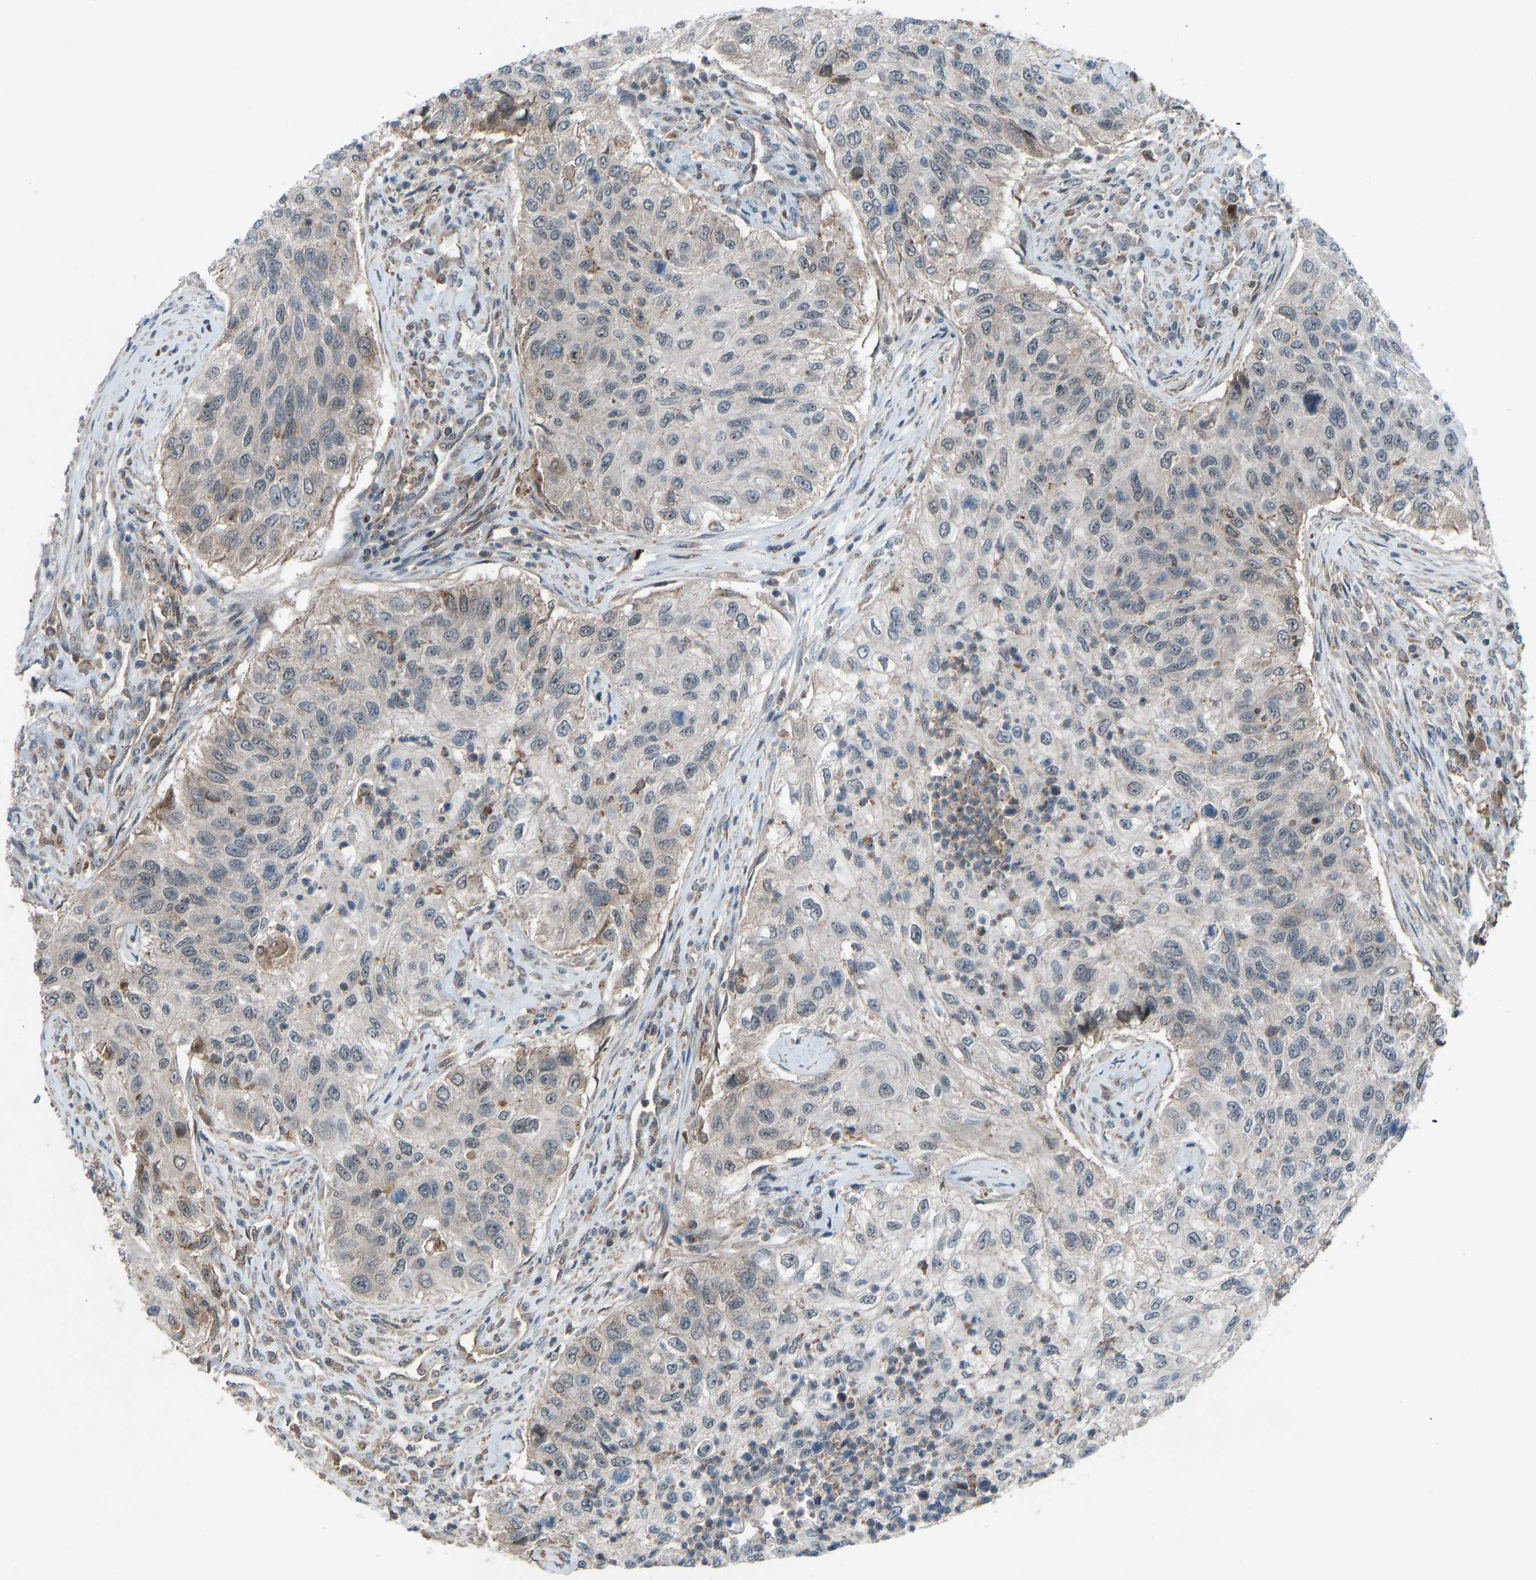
{"staining": {"intensity": "weak", "quantity": "<25%", "location": "cytoplasmic/membranous"}, "tissue": "urothelial cancer", "cell_type": "Tumor cells", "image_type": "cancer", "snomed": [{"axis": "morphology", "description": "Urothelial carcinoma, High grade"}, {"axis": "topography", "description": "Urinary bladder"}], "caption": "High-grade urothelial carcinoma stained for a protein using immunohistochemistry (IHC) reveals no positivity tumor cells.", "gene": "SLC43A1", "patient": {"sex": "female", "age": 60}}